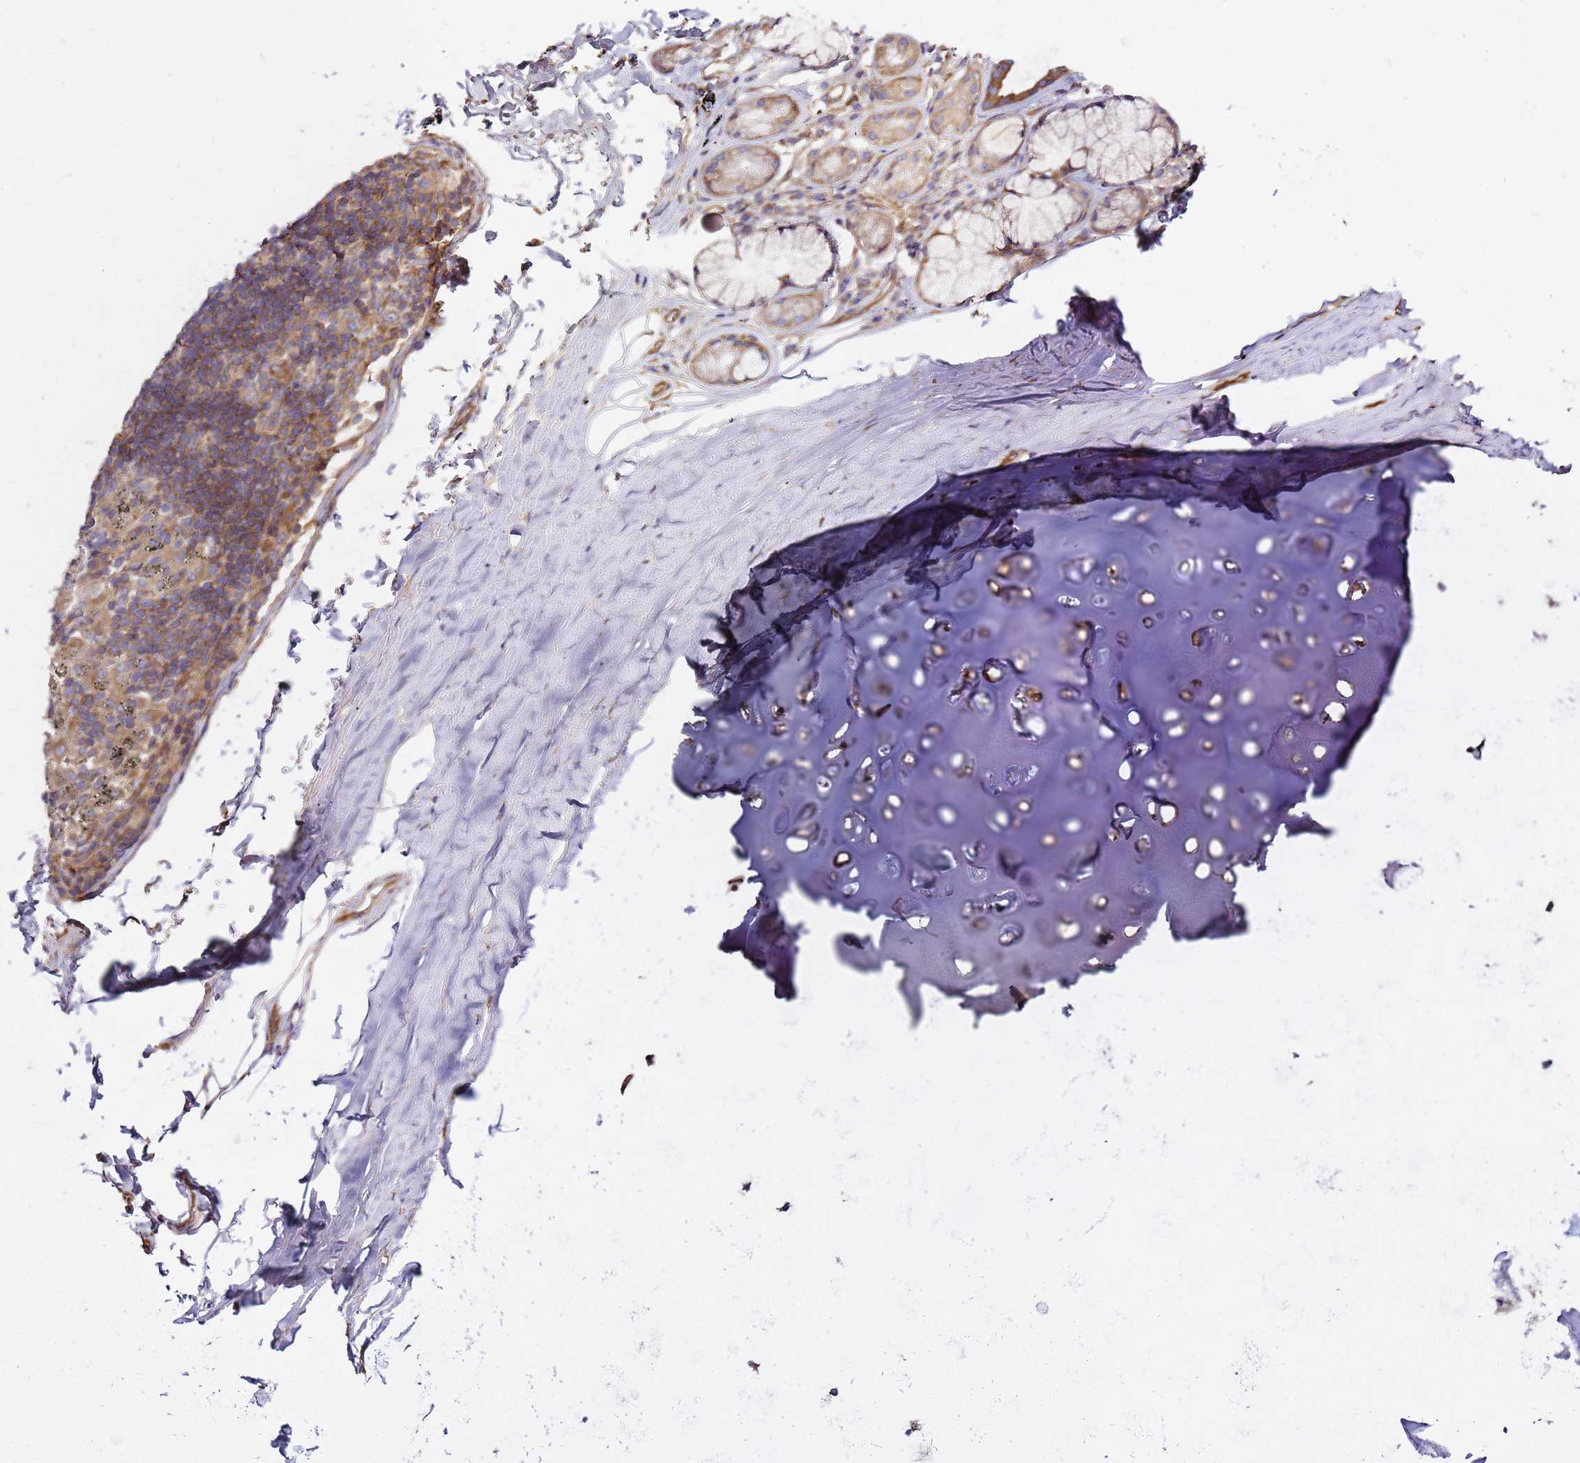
{"staining": {"intensity": "negative", "quantity": "none", "location": "none"}, "tissue": "adipose tissue", "cell_type": "Adipocytes", "image_type": "normal", "snomed": [{"axis": "morphology", "description": "Normal tissue, NOS"}, {"axis": "topography", "description": "Lymph node"}, {"axis": "topography", "description": "Bronchus"}], "caption": "The histopathology image reveals no significant expression in adipocytes of adipose tissue.", "gene": "GNL1", "patient": {"sex": "male", "age": 63}}